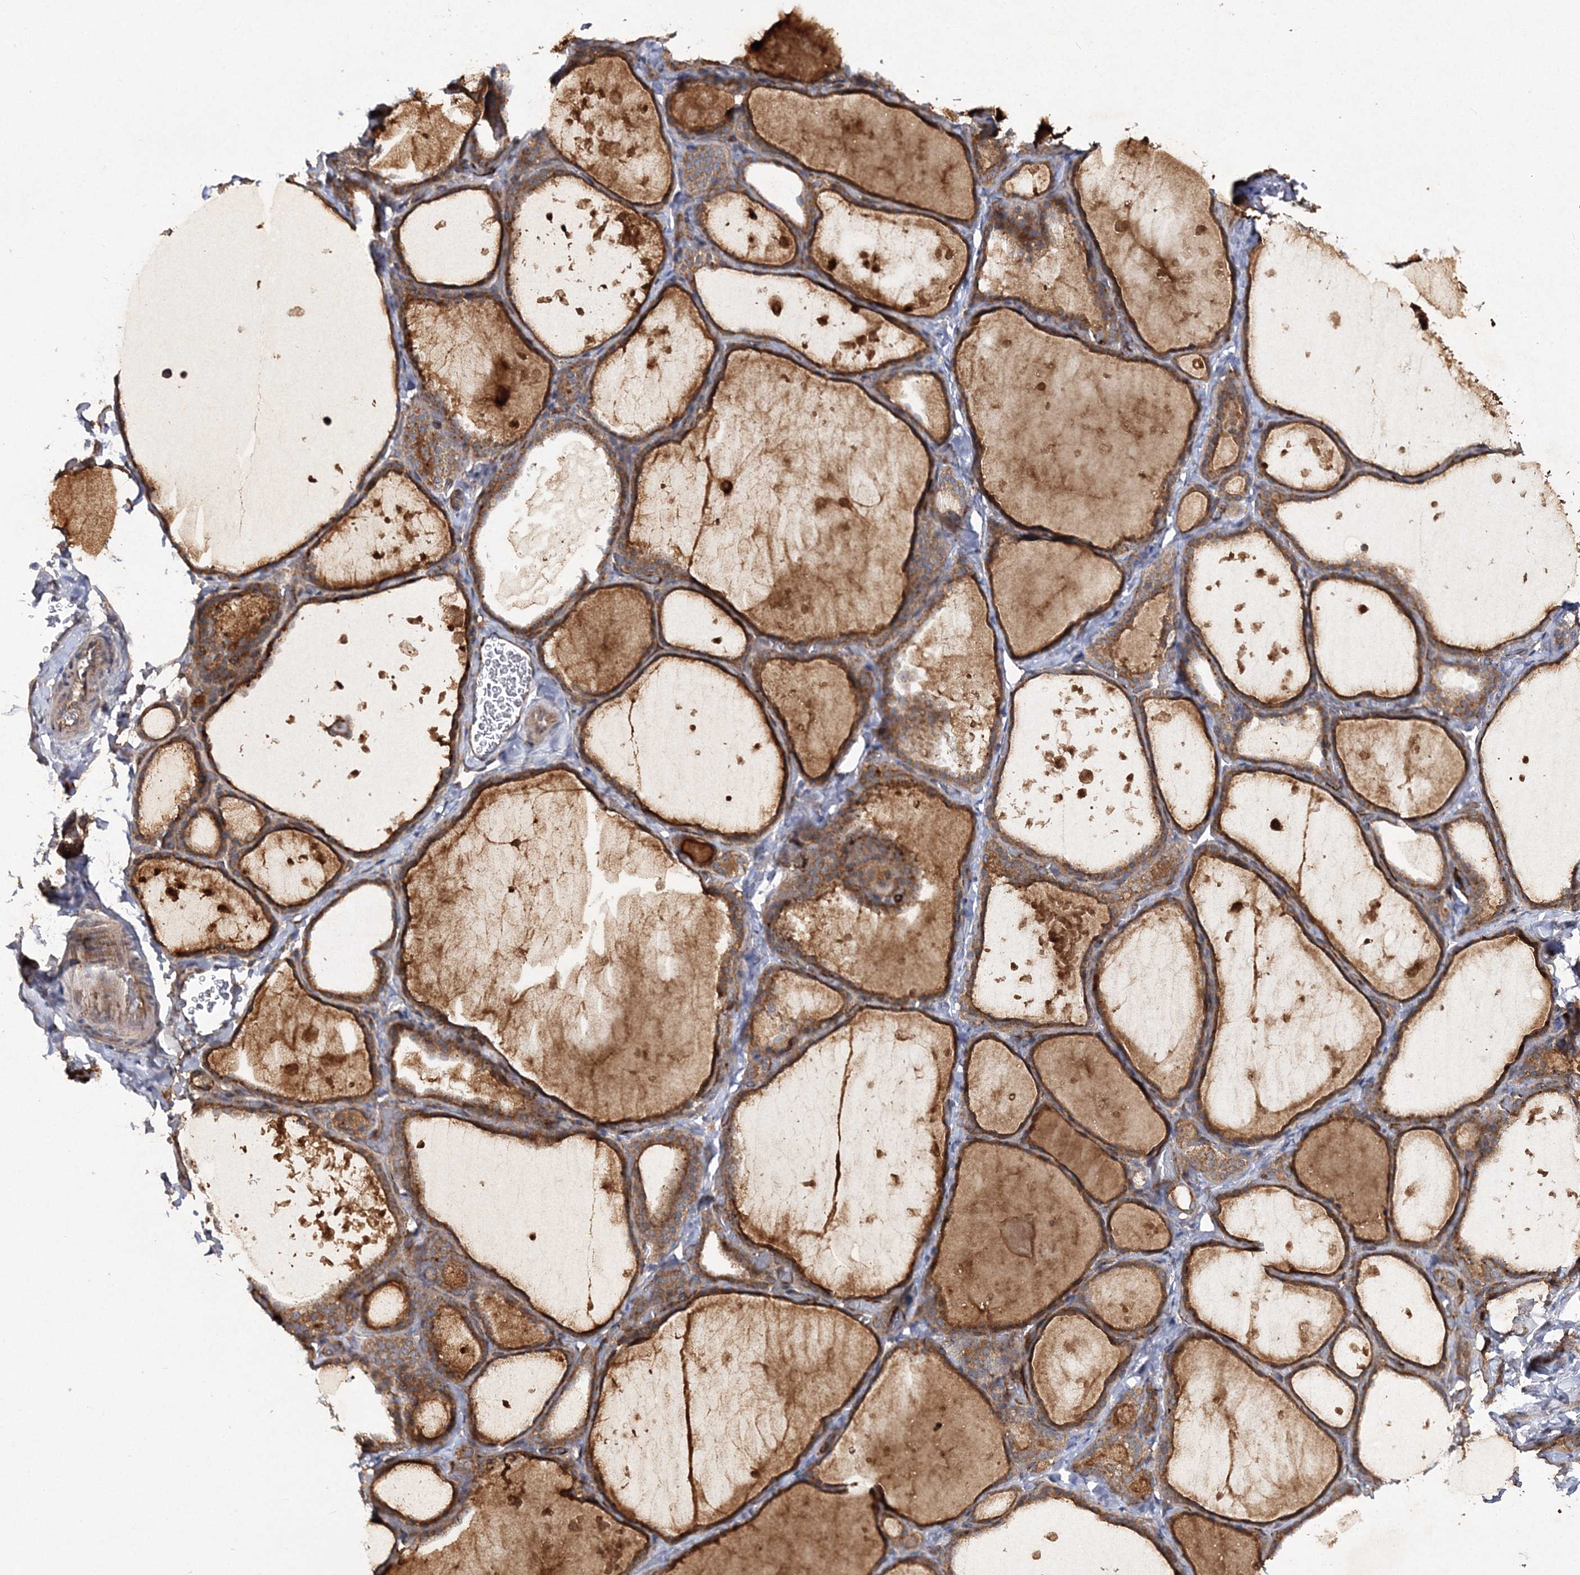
{"staining": {"intensity": "moderate", "quantity": ">75%", "location": "cytoplasmic/membranous"}, "tissue": "thyroid gland", "cell_type": "Glandular cells", "image_type": "normal", "snomed": [{"axis": "morphology", "description": "Normal tissue, NOS"}, {"axis": "topography", "description": "Thyroid gland"}], "caption": "Immunohistochemical staining of benign human thyroid gland reveals >75% levels of moderate cytoplasmic/membranous protein expression in about >75% of glandular cells.", "gene": "DNAJC13", "patient": {"sex": "female", "age": 44}}